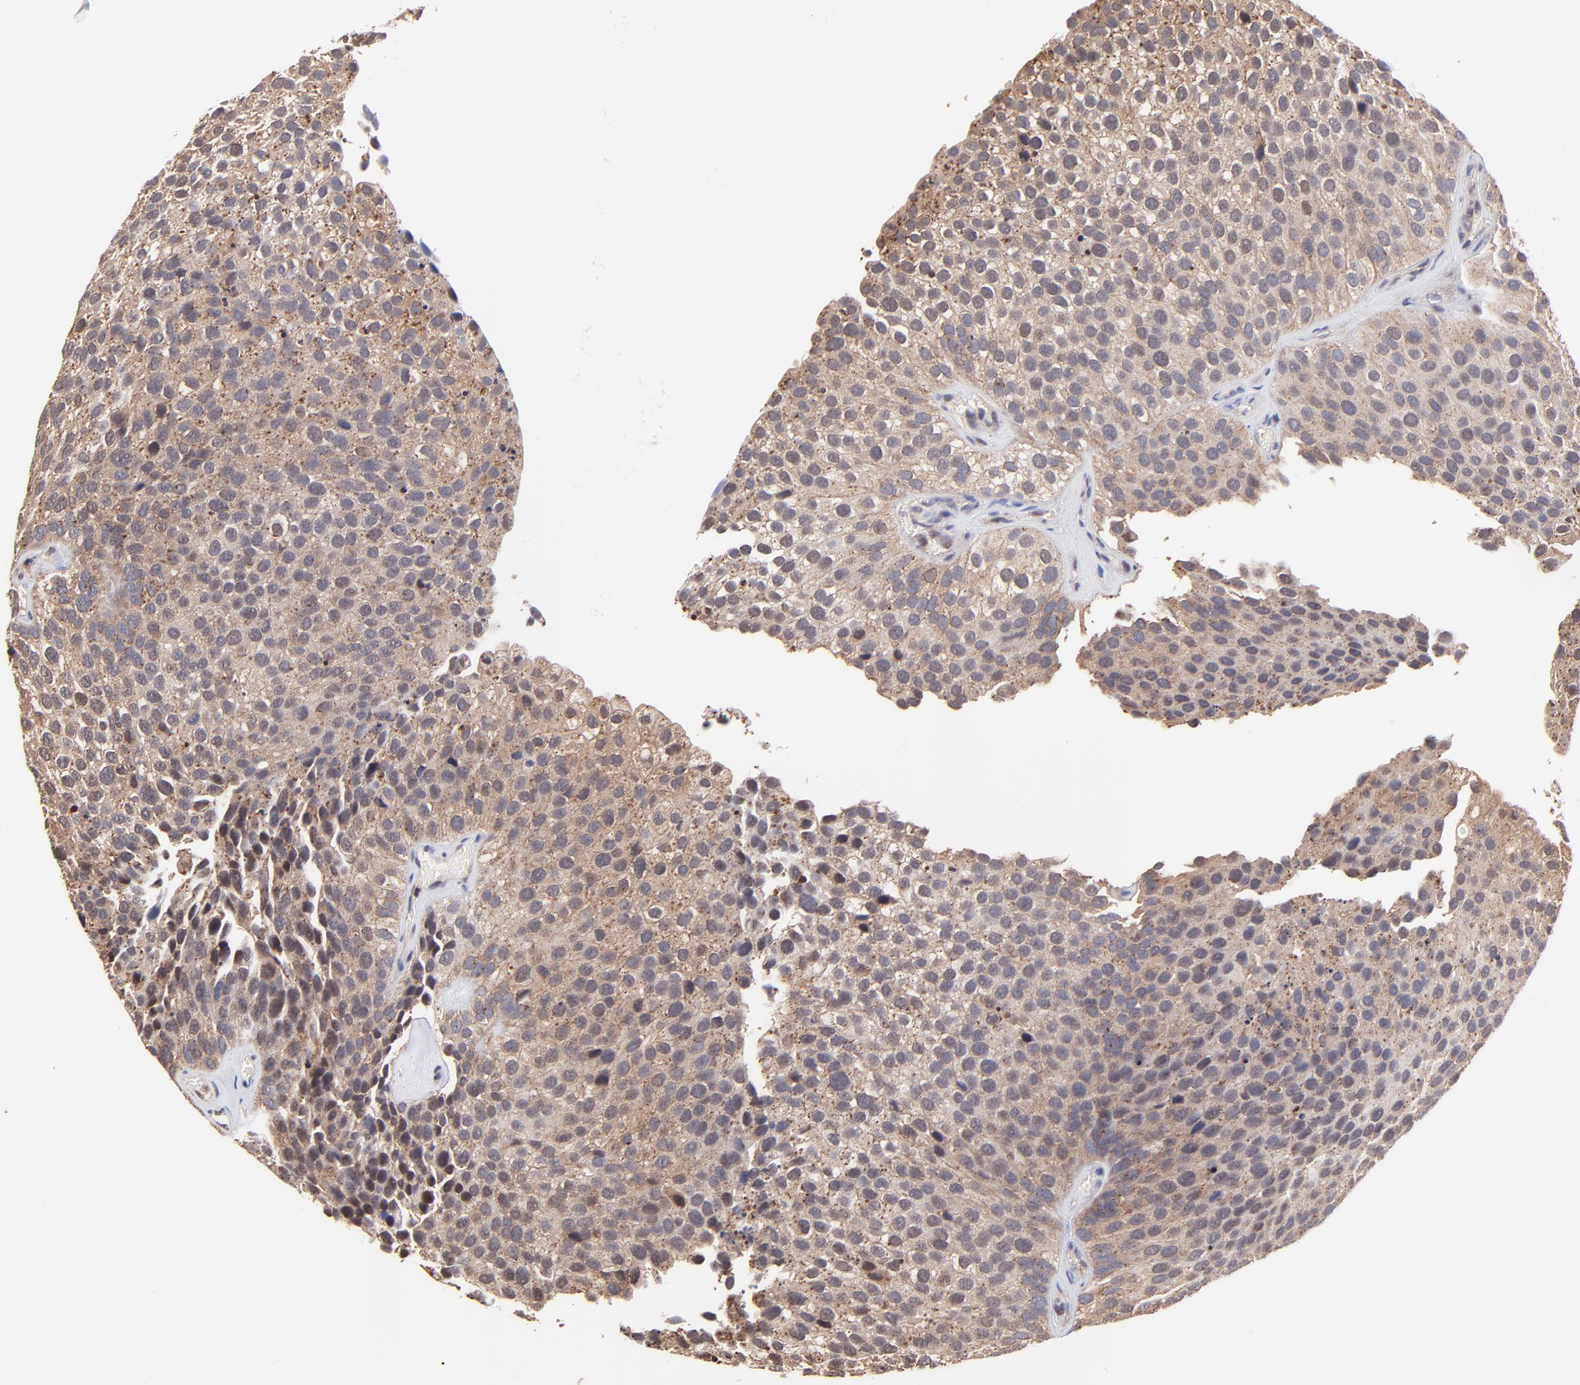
{"staining": {"intensity": "moderate", "quantity": ">75%", "location": "cytoplasmic/membranous"}, "tissue": "urothelial cancer", "cell_type": "Tumor cells", "image_type": "cancer", "snomed": [{"axis": "morphology", "description": "Urothelial carcinoma, High grade"}, {"axis": "topography", "description": "Urinary bladder"}], "caption": "Brown immunohistochemical staining in human urothelial cancer demonstrates moderate cytoplasmic/membranous staining in approximately >75% of tumor cells.", "gene": "PSMA6", "patient": {"sex": "male", "age": 72}}